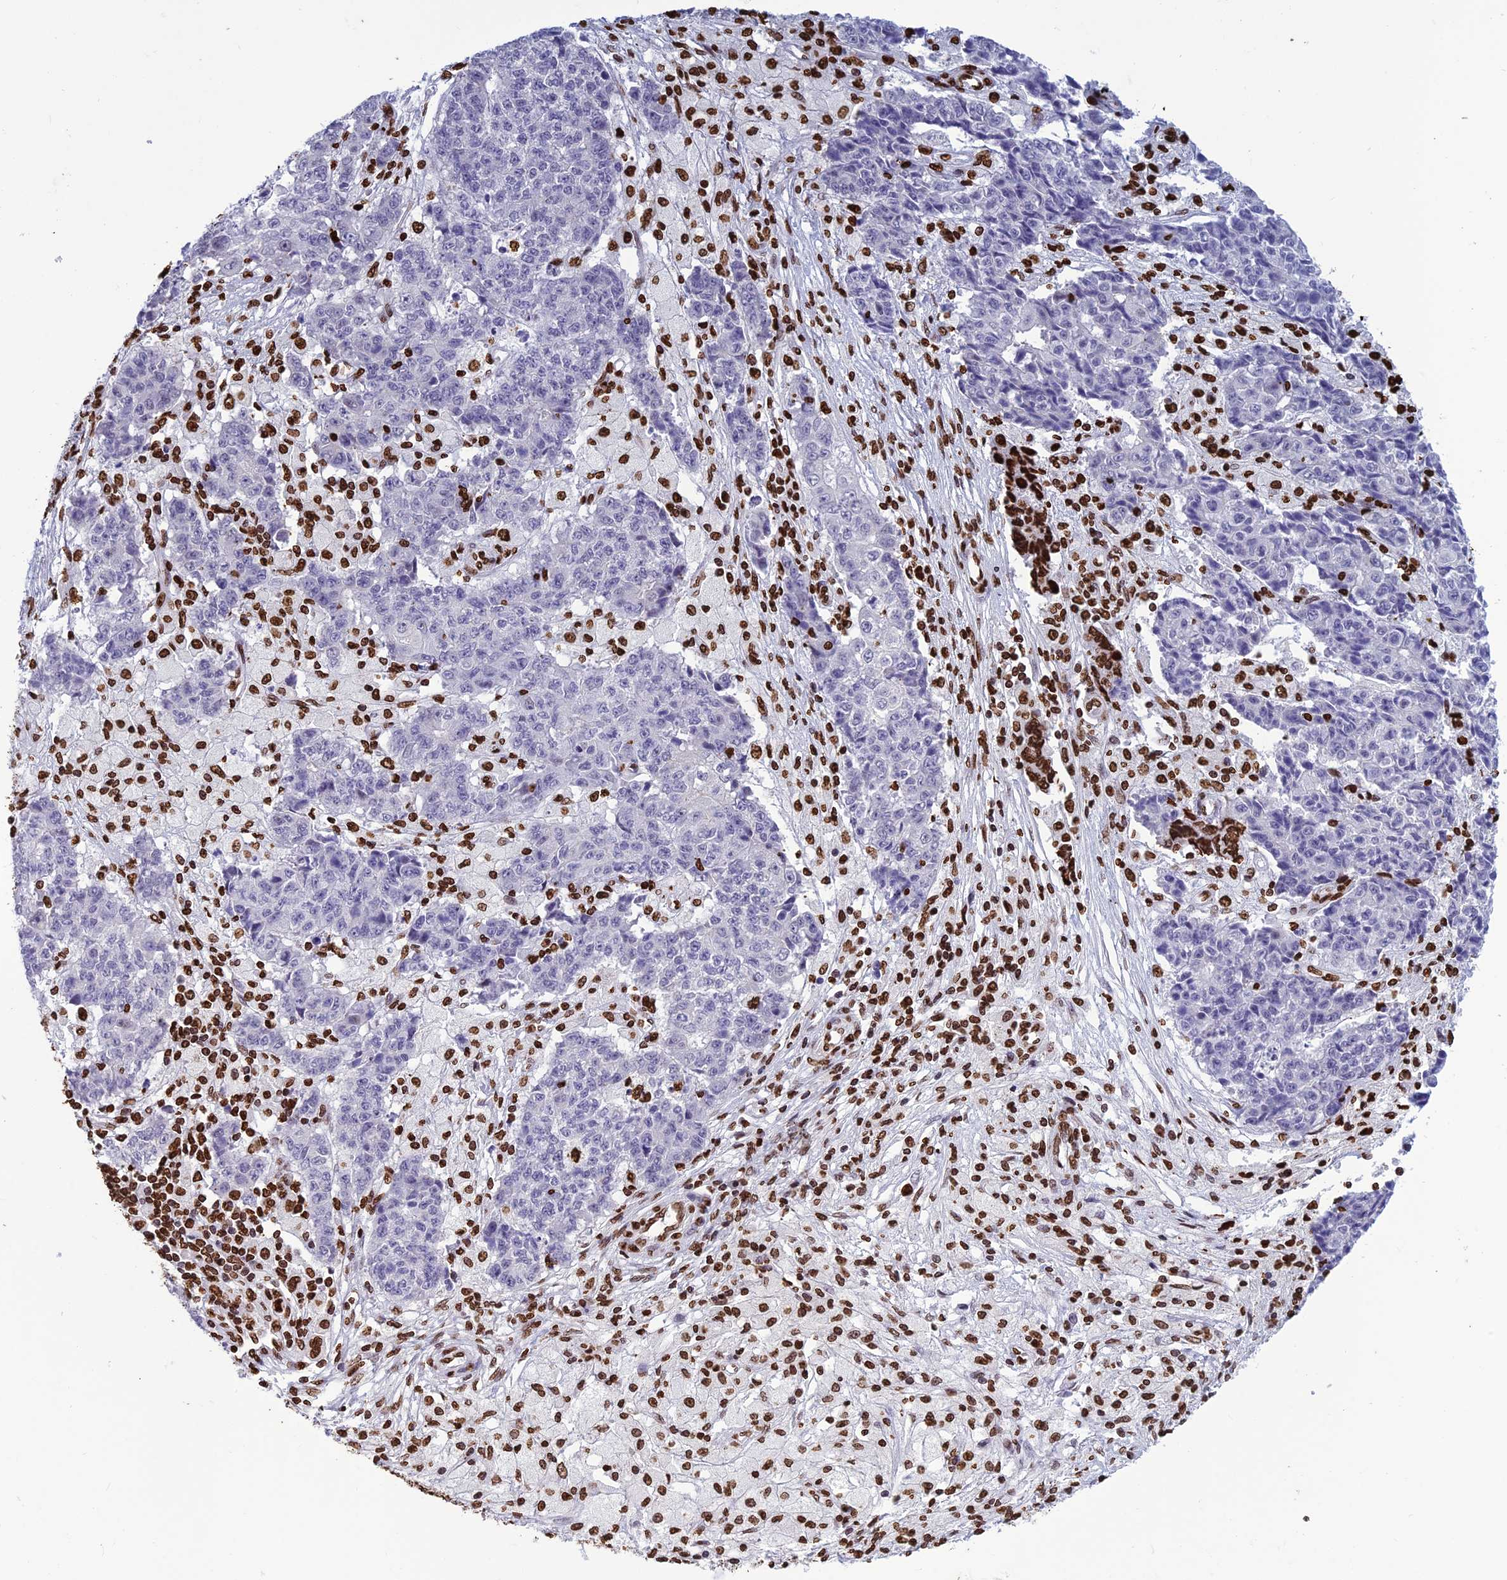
{"staining": {"intensity": "strong", "quantity": "<25%", "location": "nuclear"}, "tissue": "ovarian cancer", "cell_type": "Tumor cells", "image_type": "cancer", "snomed": [{"axis": "morphology", "description": "Carcinoma, endometroid"}, {"axis": "topography", "description": "Ovary"}], "caption": "Ovarian endometroid carcinoma stained for a protein (brown) exhibits strong nuclear positive positivity in approximately <25% of tumor cells.", "gene": "AKAP17A", "patient": {"sex": "female", "age": 42}}